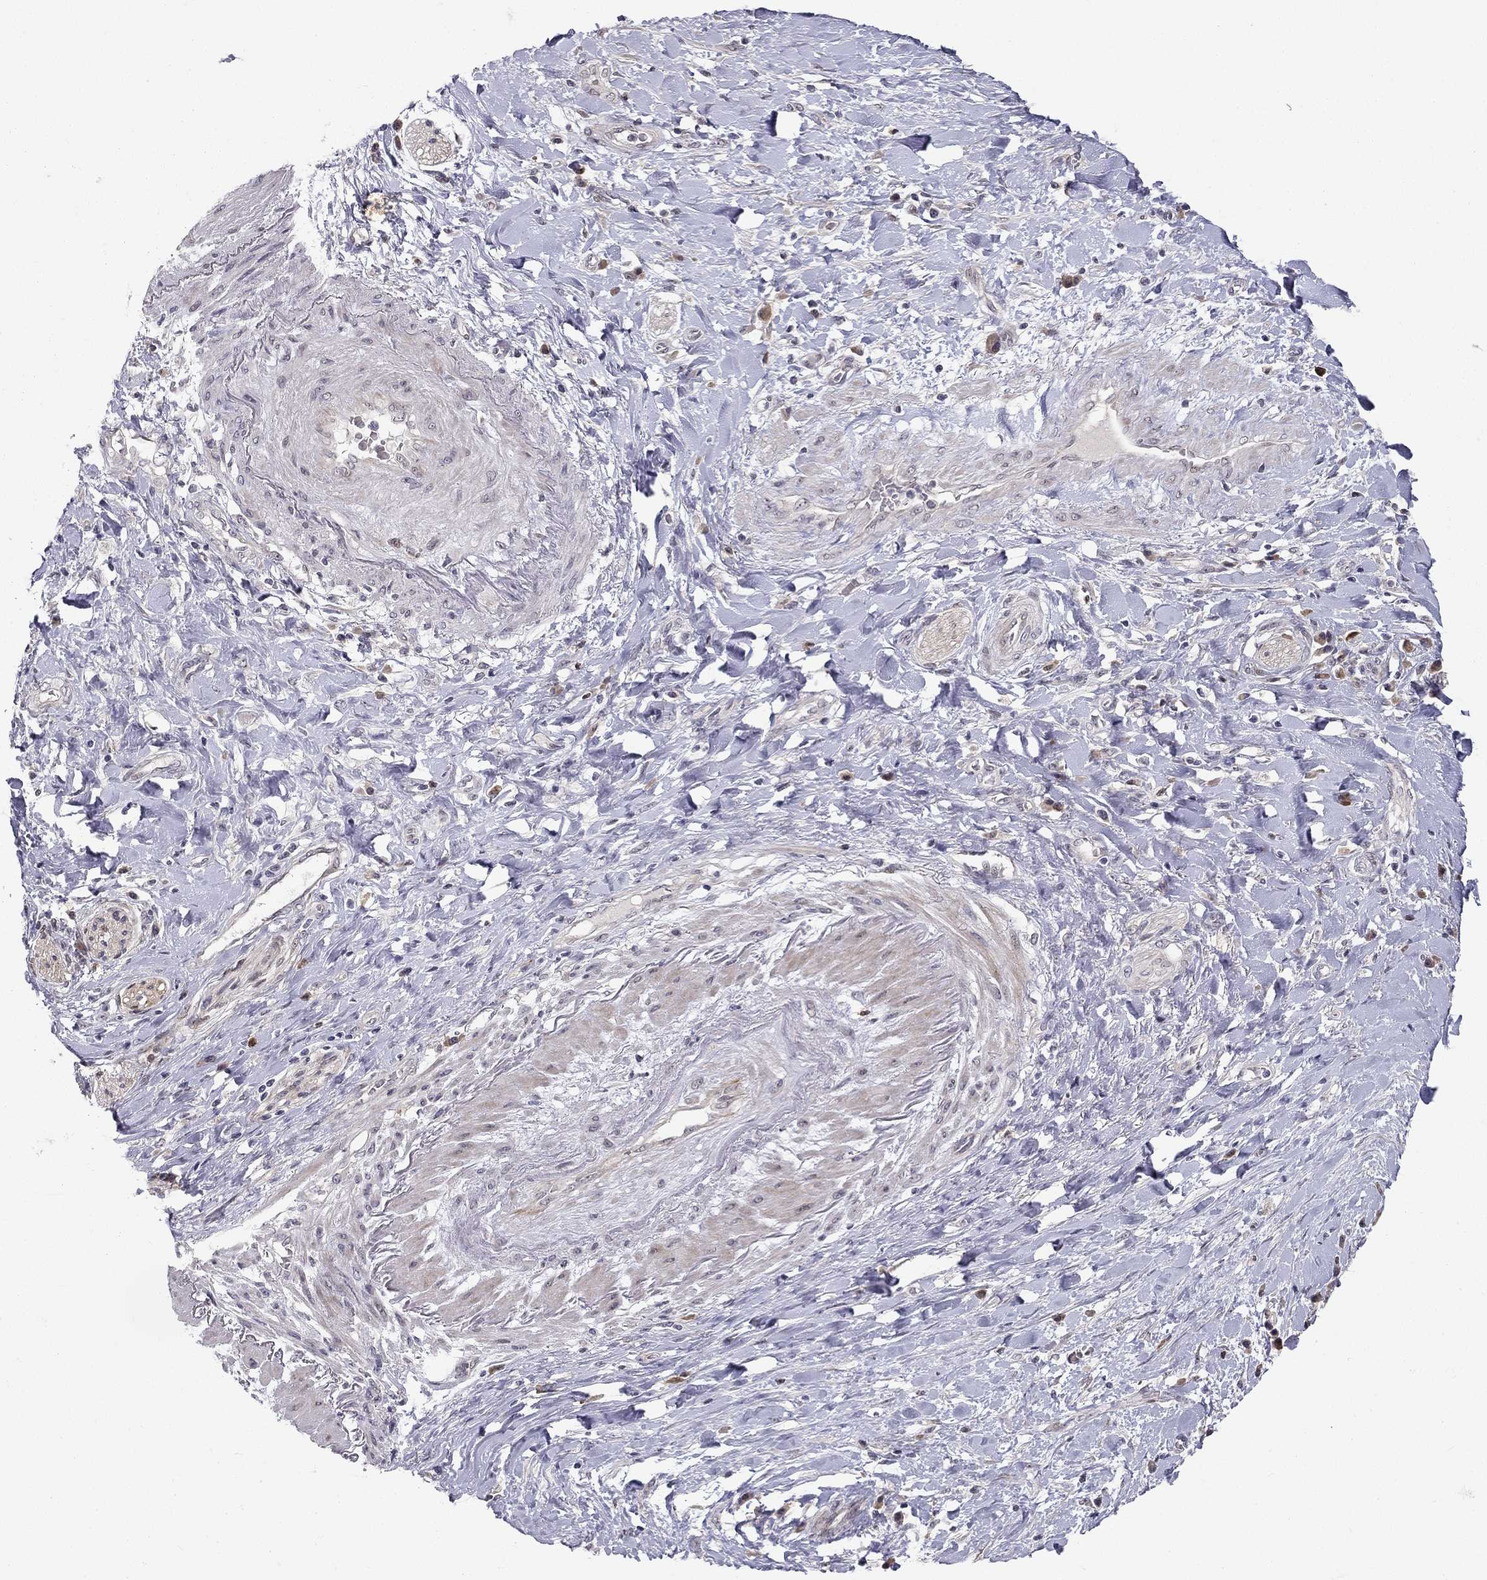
{"staining": {"intensity": "negative", "quantity": "none", "location": "none"}, "tissue": "liver cancer", "cell_type": "Tumor cells", "image_type": "cancer", "snomed": [{"axis": "morphology", "description": "Cholangiocarcinoma"}, {"axis": "topography", "description": "Liver"}], "caption": "IHC of liver cancer (cholangiocarcinoma) exhibits no positivity in tumor cells. The staining was performed using DAB to visualize the protein expression in brown, while the nuclei were stained in blue with hematoxylin (Magnification: 20x).", "gene": "STXBP6", "patient": {"sex": "female", "age": 73}}